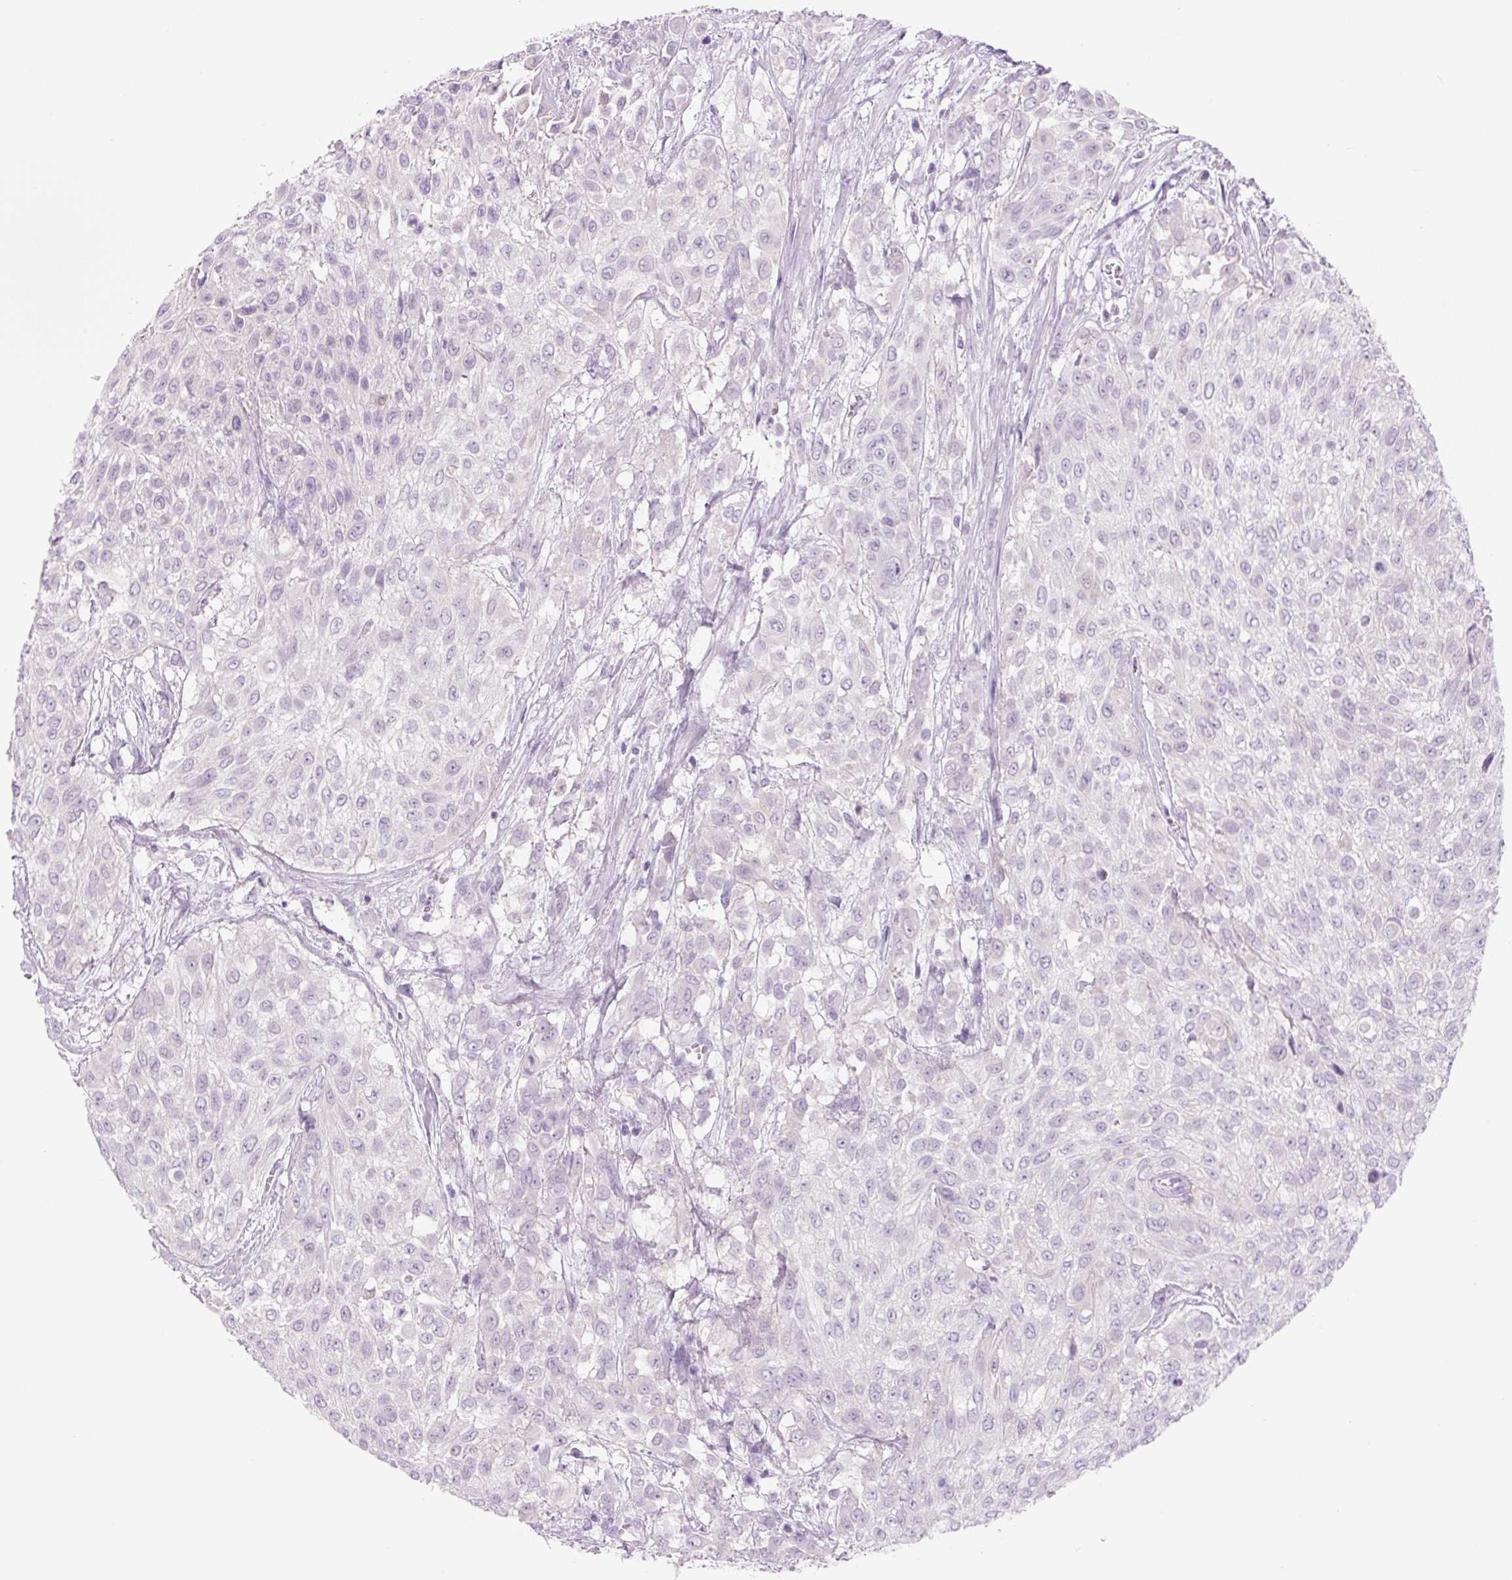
{"staining": {"intensity": "negative", "quantity": "none", "location": "none"}, "tissue": "urothelial cancer", "cell_type": "Tumor cells", "image_type": "cancer", "snomed": [{"axis": "morphology", "description": "Urothelial carcinoma, High grade"}, {"axis": "topography", "description": "Urinary bladder"}], "caption": "The image exhibits no significant expression in tumor cells of high-grade urothelial carcinoma.", "gene": "COL9A2", "patient": {"sex": "male", "age": 57}}